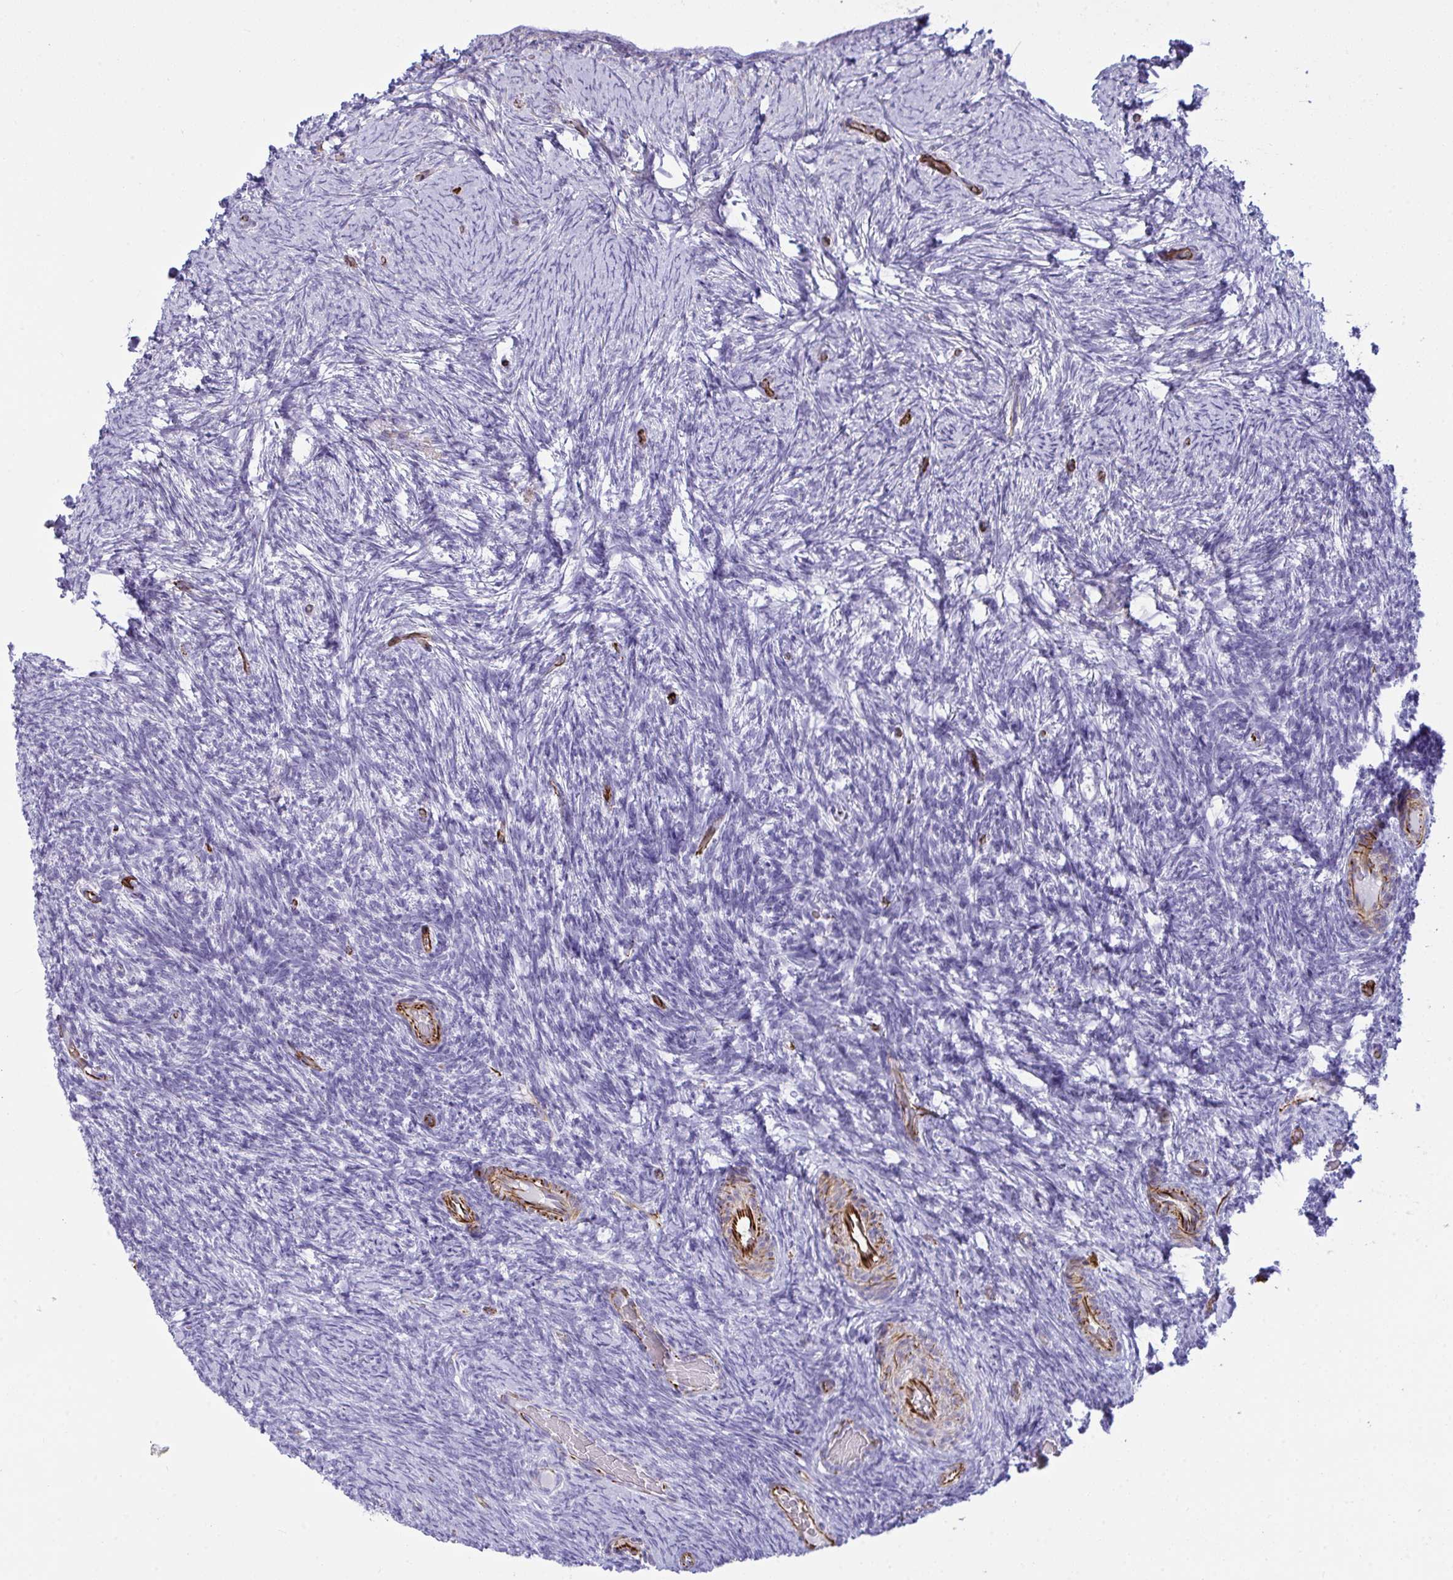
{"staining": {"intensity": "negative", "quantity": "none", "location": "none"}, "tissue": "ovary", "cell_type": "Follicle cells", "image_type": "normal", "snomed": [{"axis": "morphology", "description": "Normal tissue, NOS"}, {"axis": "topography", "description": "Ovary"}], "caption": "A high-resolution image shows immunohistochemistry staining of normal ovary, which demonstrates no significant staining in follicle cells.", "gene": "SLC35B1", "patient": {"sex": "female", "age": 34}}